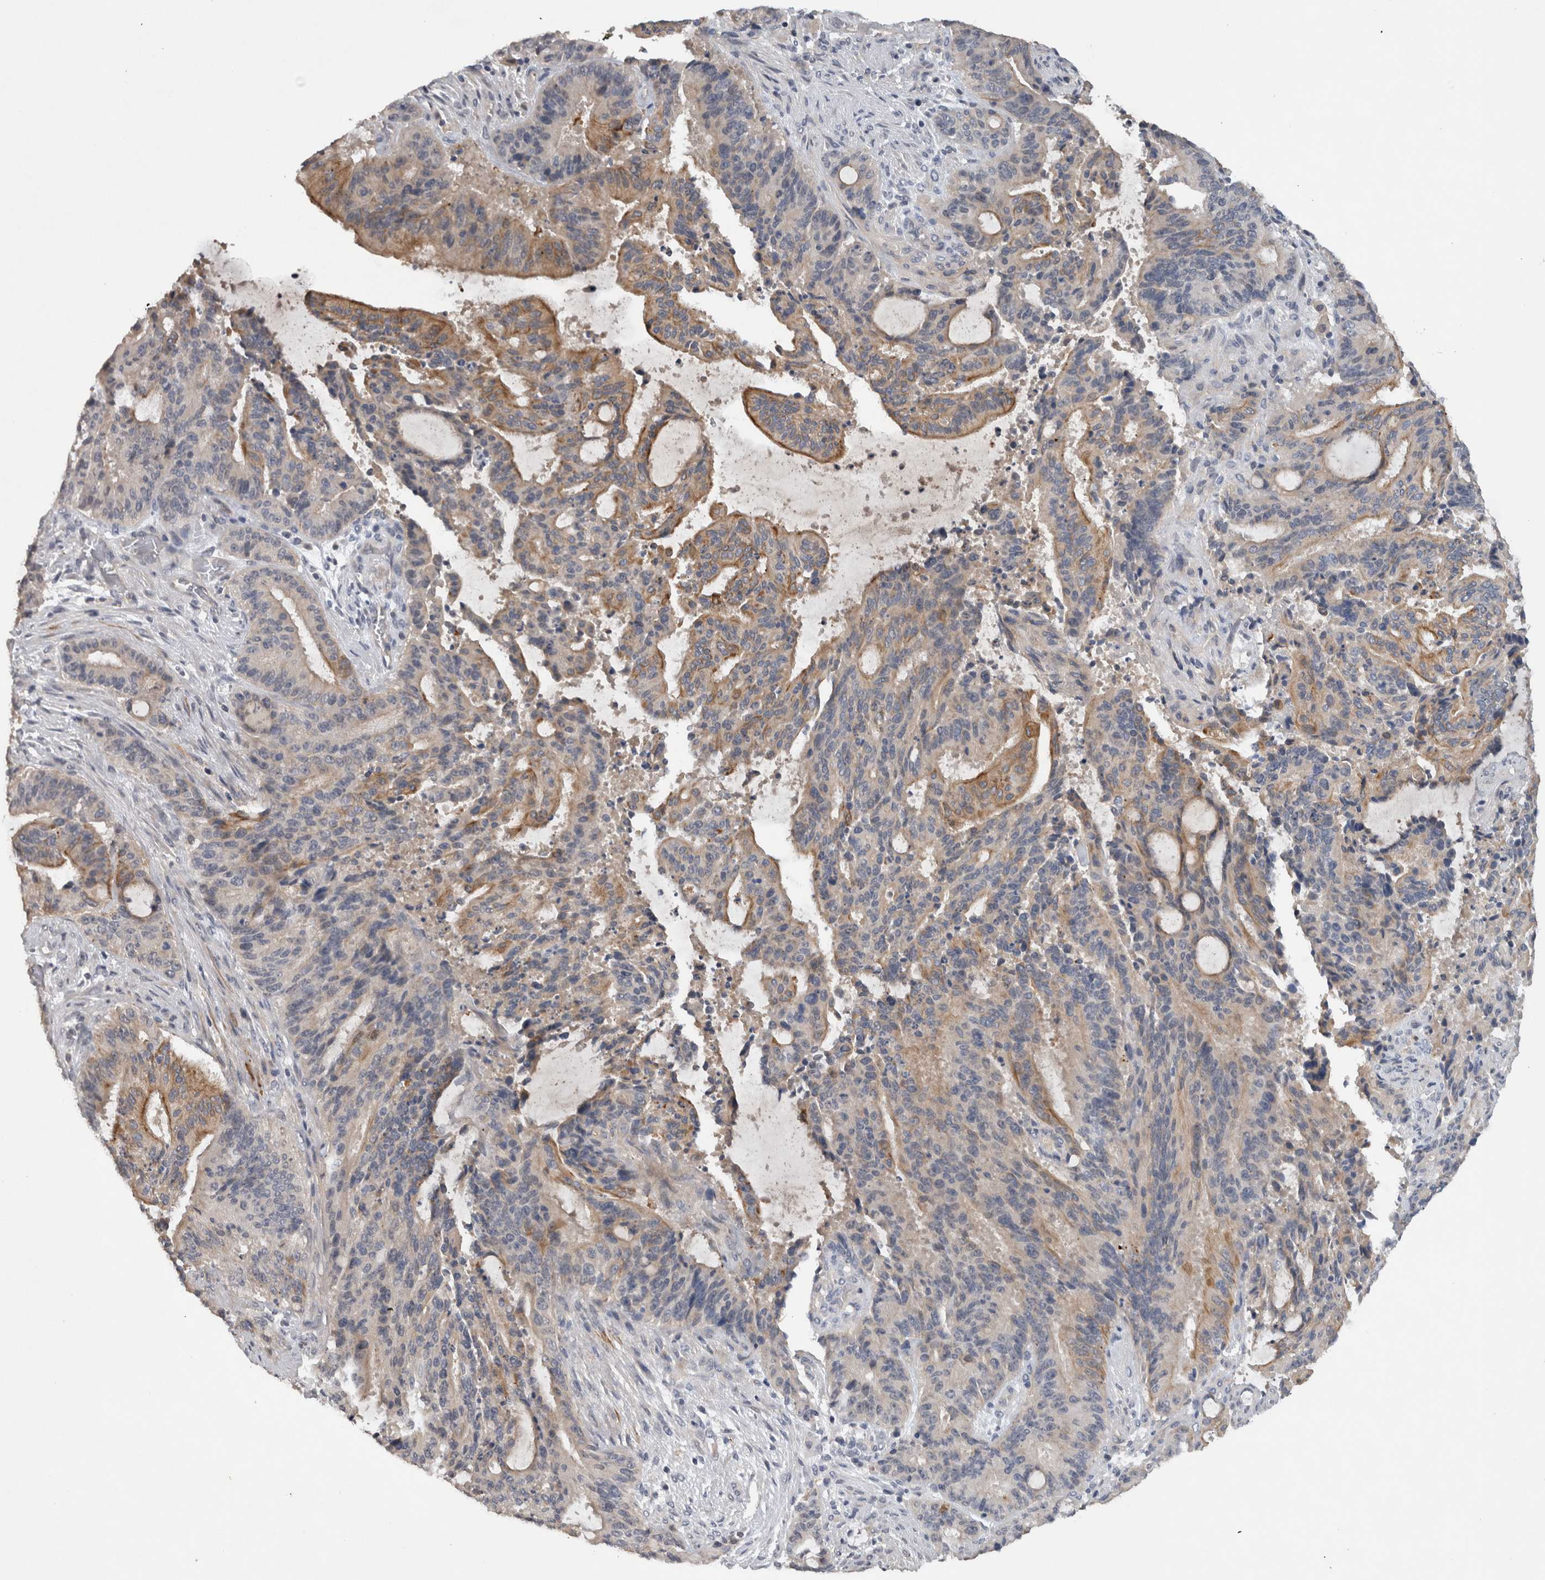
{"staining": {"intensity": "moderate", "quantity": "25%-75%", "location": "cytoplasmic/membranous"}, "tissue": "liver cancer", "cell_type": "Tumor cells", "image_type": "cancer", "snomed": [{"axis": "morphology", "description": "Normal tissue, NOS"}, {"axis": "morphology", "description": "Cholangiocarcinoma"}, {"axis": "topography", "description": "Liver"}, {"axis": "topography", "description": "Peripheral nerve tissue"}], "caption": "The micrograph exhibits staining of liver cholangiocarcinoma, revealing moderate cytoplasmic/membranous protein staining (brown color) within tumor cells.", "gene": "HEXD", "patient": {"sex": "female", "age": 73}}